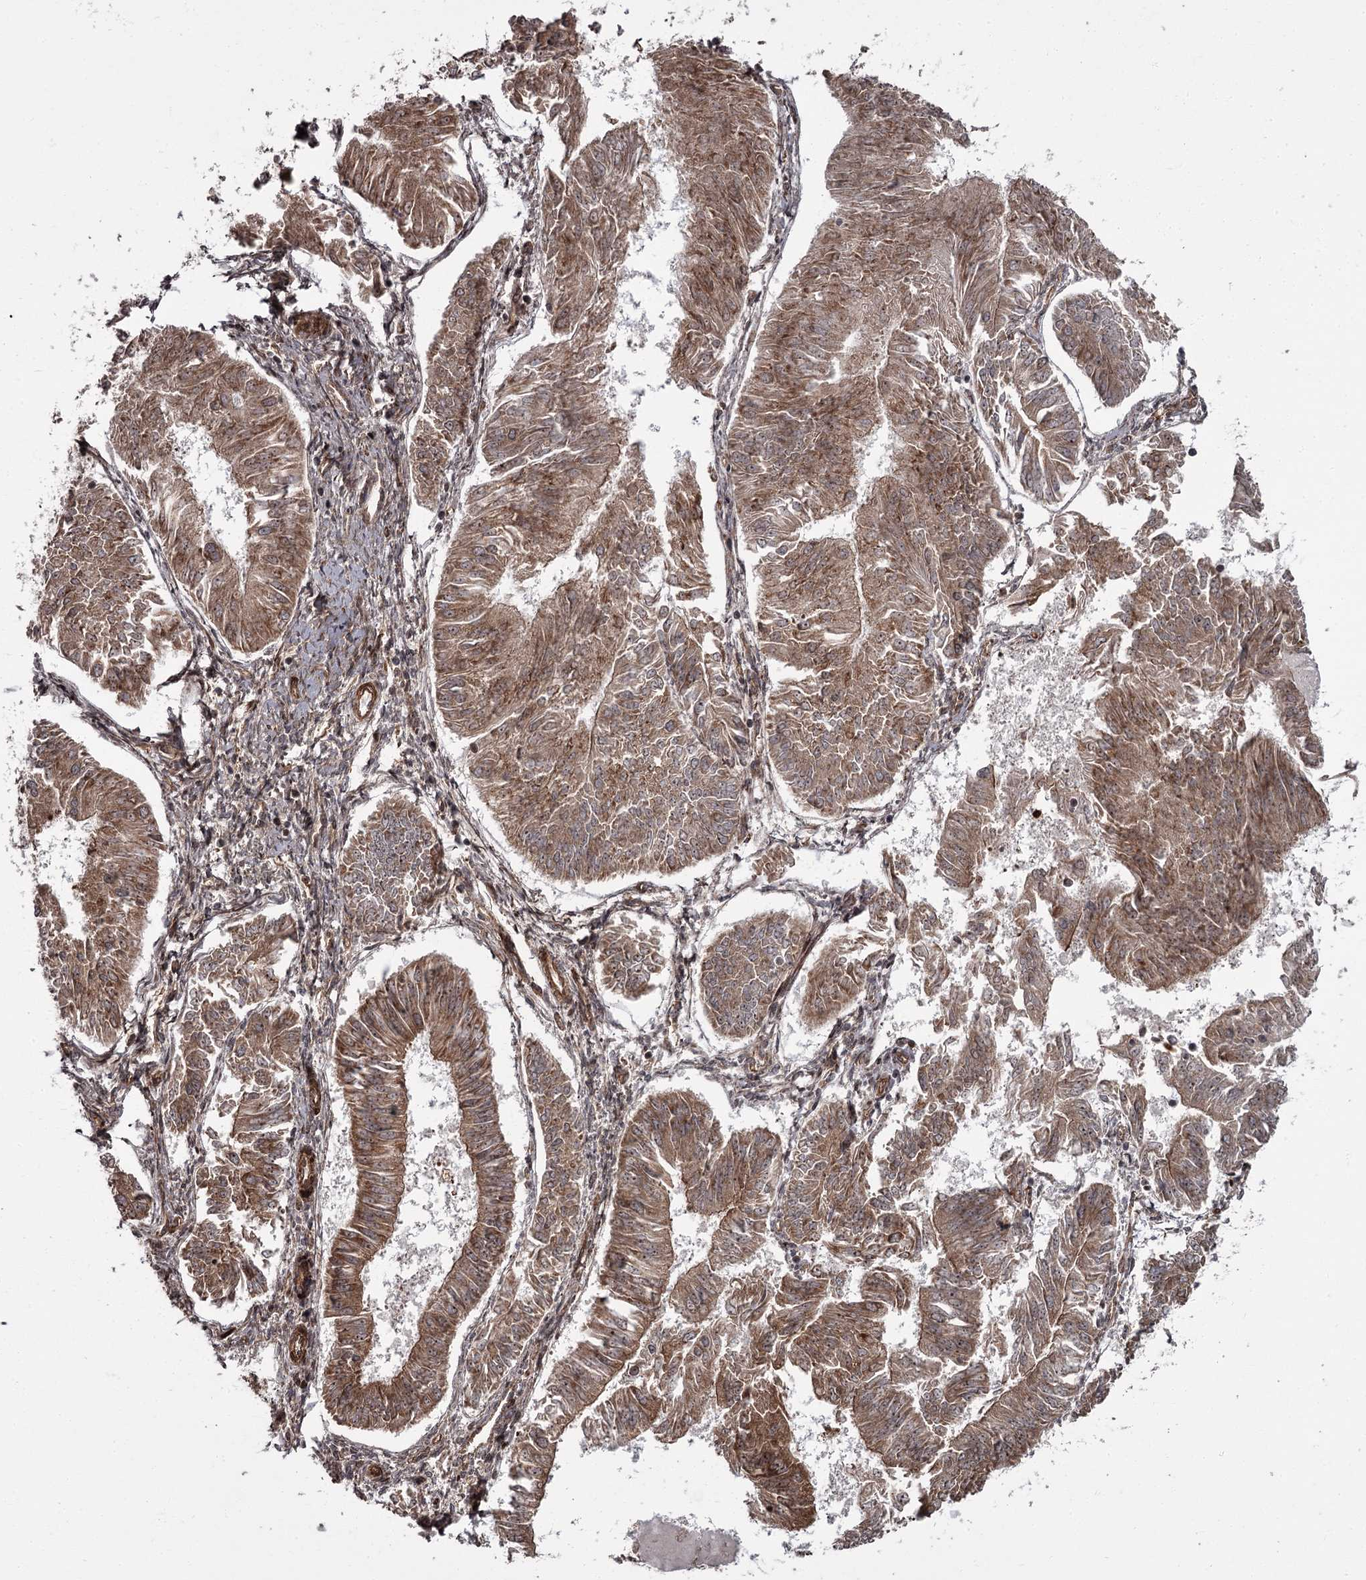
{"staining": {"intensity": "moderate", "quantity": ">75%", "location": "cytoplasmic/membranous,nuclear"}, "tissue": "endometrial cancer", "cell_type": "Tumor cells", "image_type": "cancer", "snomed": [{"axis": "morphology", "description": "Adenocarcinoma, NOS"}, {"axis": "topography", "description": "Endometrium"}], "caption": "The histopathology image reveals a brown stain indicating the presence of a protein in the cytoplasmic/membranous and nuclear of tumor cells in adenocarcinoma (endometrial).", "gene": "THAP9", "patient": {"sex": "female", "age": 58}}